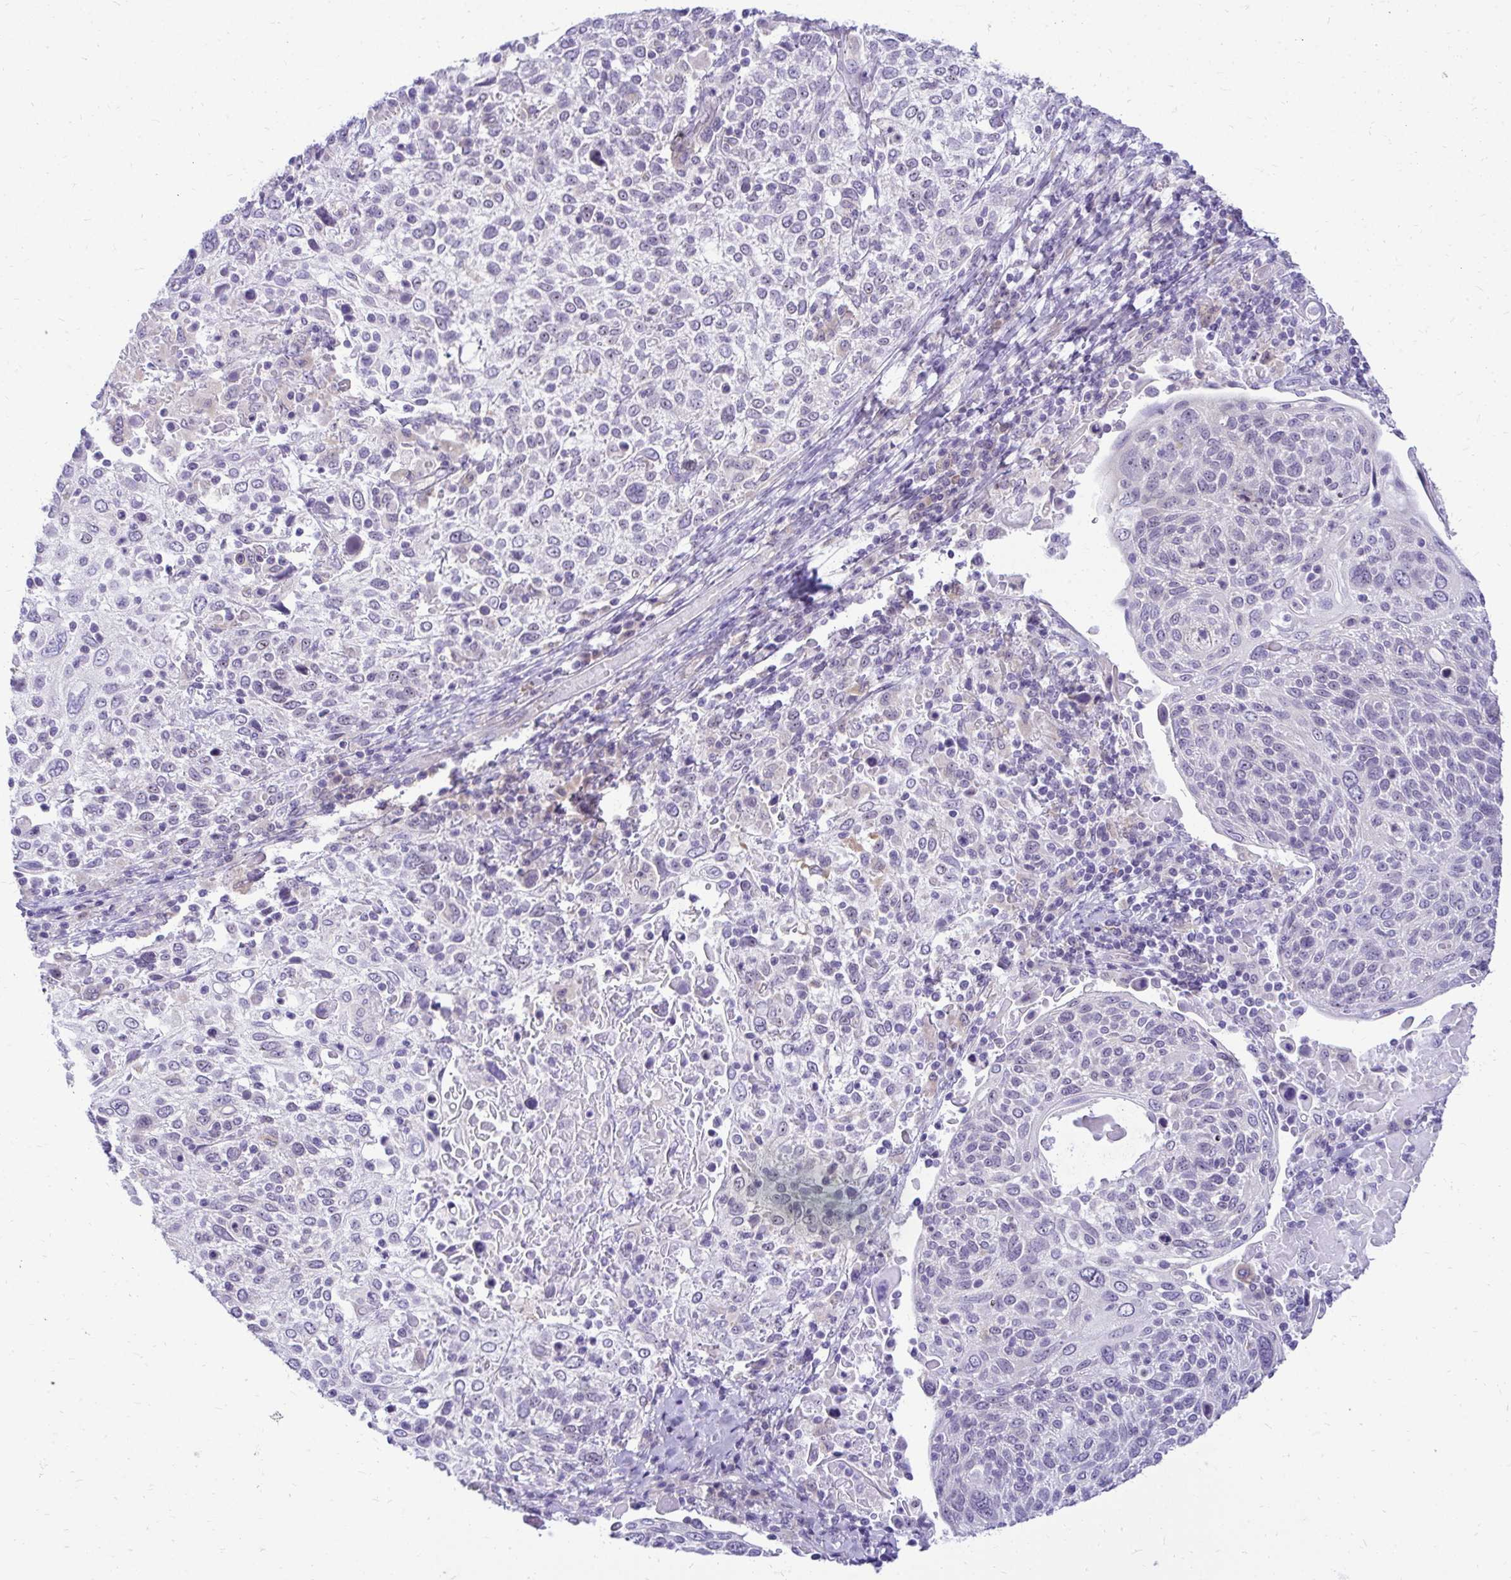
{"staining": {"intensity": "weak", "quantity": "<25%", "location": "nuclear"}, "tissue": "cervical cancer", "cell_type": "Tumor cells", "image_type": "cancer", "snomed": [{"axis": "morphology", "description": "Squamous cell carcinoma, NOS"}, {"axis": "topography", "description": "Cervix"}], "caption": "DAB immunohistochemical staining of human cervical cancer (squamous cell carcinoma) exhibits no significant expression in tumor cells.", "gene": "NIFK", "patient": {"sex": "female", "age": 61}}